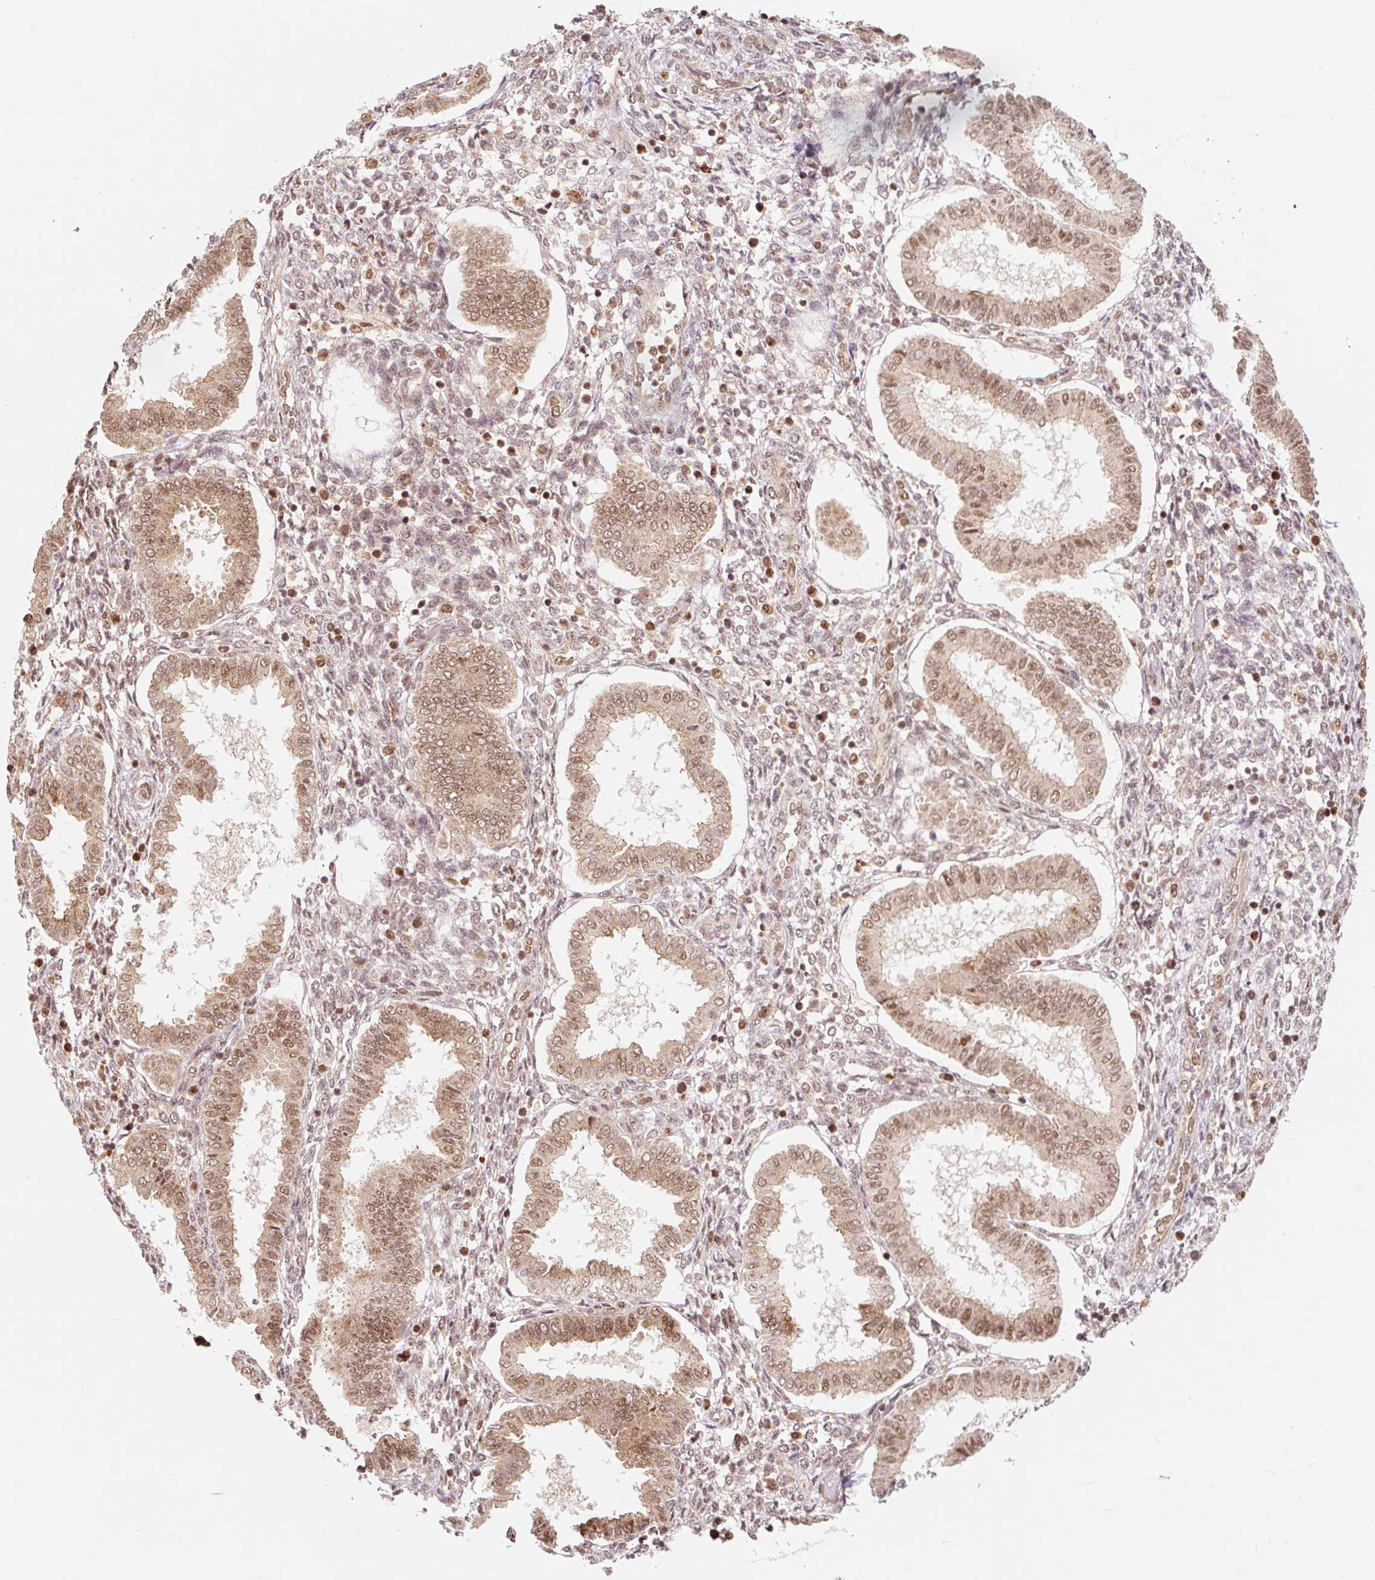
{"staining": {"intensity": "moderate", "quantity": "25%-75%", "location": "nuclear"}, "tissue": "endometrium", "cell_type": "Cells in endometrial stroma", "image_type": "normal", "snomed": [{"axis": "morphology", "description": "Normal tissue, NOS"}, {"axis": "topography", "description": "Endometrium"}], "caption": "The micrograph demonstrates staining of unremarkable endometrium, revealing moderate nuclear protein staining (brown color) within cells in endometrial stroma.", "gene": "CSTF1", "patient": {"sex": "female", "age": 24}}